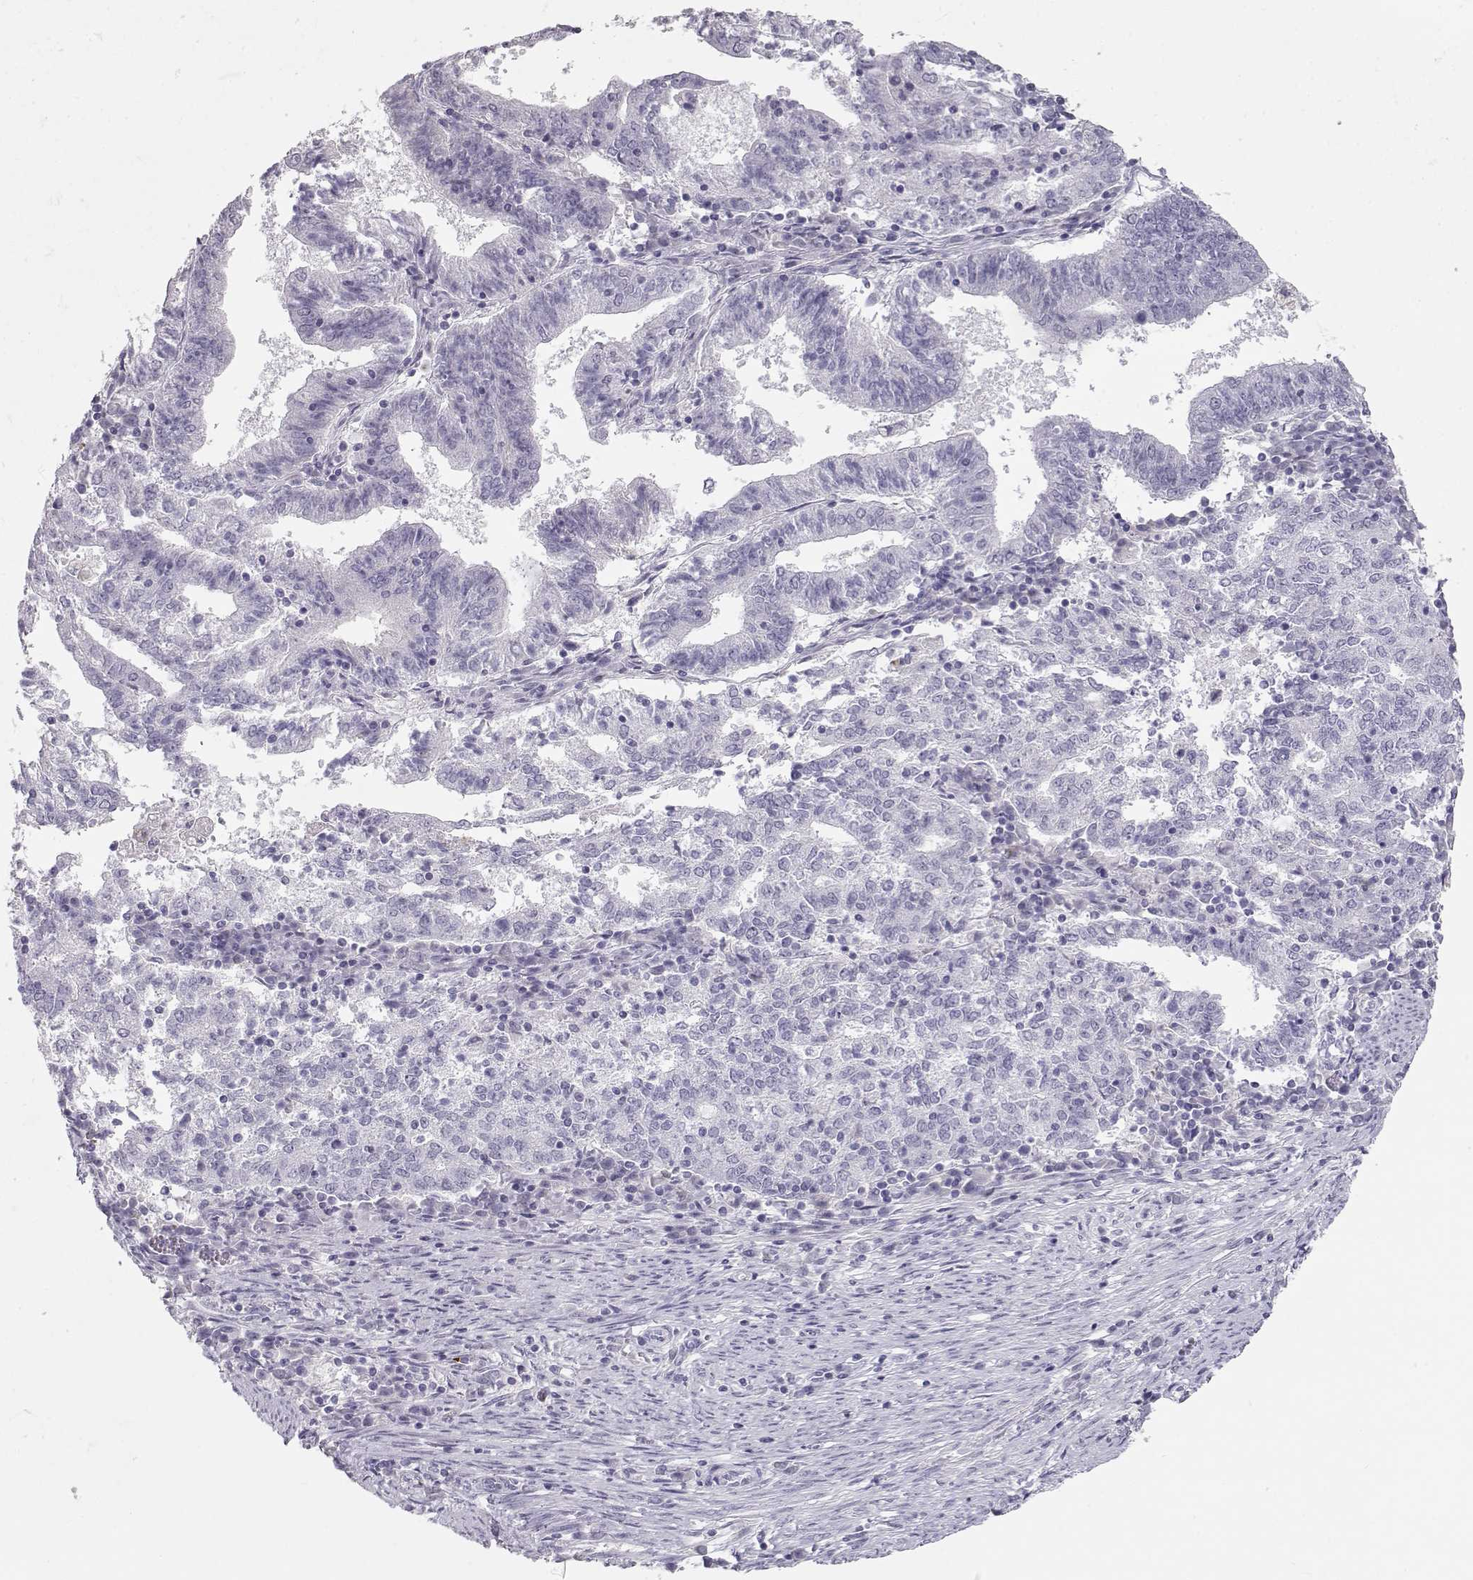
{"staining": {"intensity": "negative", "quantity": "none", "location": "none"}, "tissue": "endometrial cancer", "cell_type": "Tumor cells", "image_type": "cancer", "snomed": [{"axis": "morphology", "description": "Adenocarcinoma, NOS"}, {"axis": "topography", "description": "Endometrium"}], "caption": "Tumor cells show no significant protein expression in endometrial cancer (adenocarcinoma). The staining is performed using DAB (3,3'-diaminobenzidine) brown chromogen with nuclei counter-stained in using hematoxylin.", "gene": "NUTM1", "patient": {"sex": "female", "age": 82}}